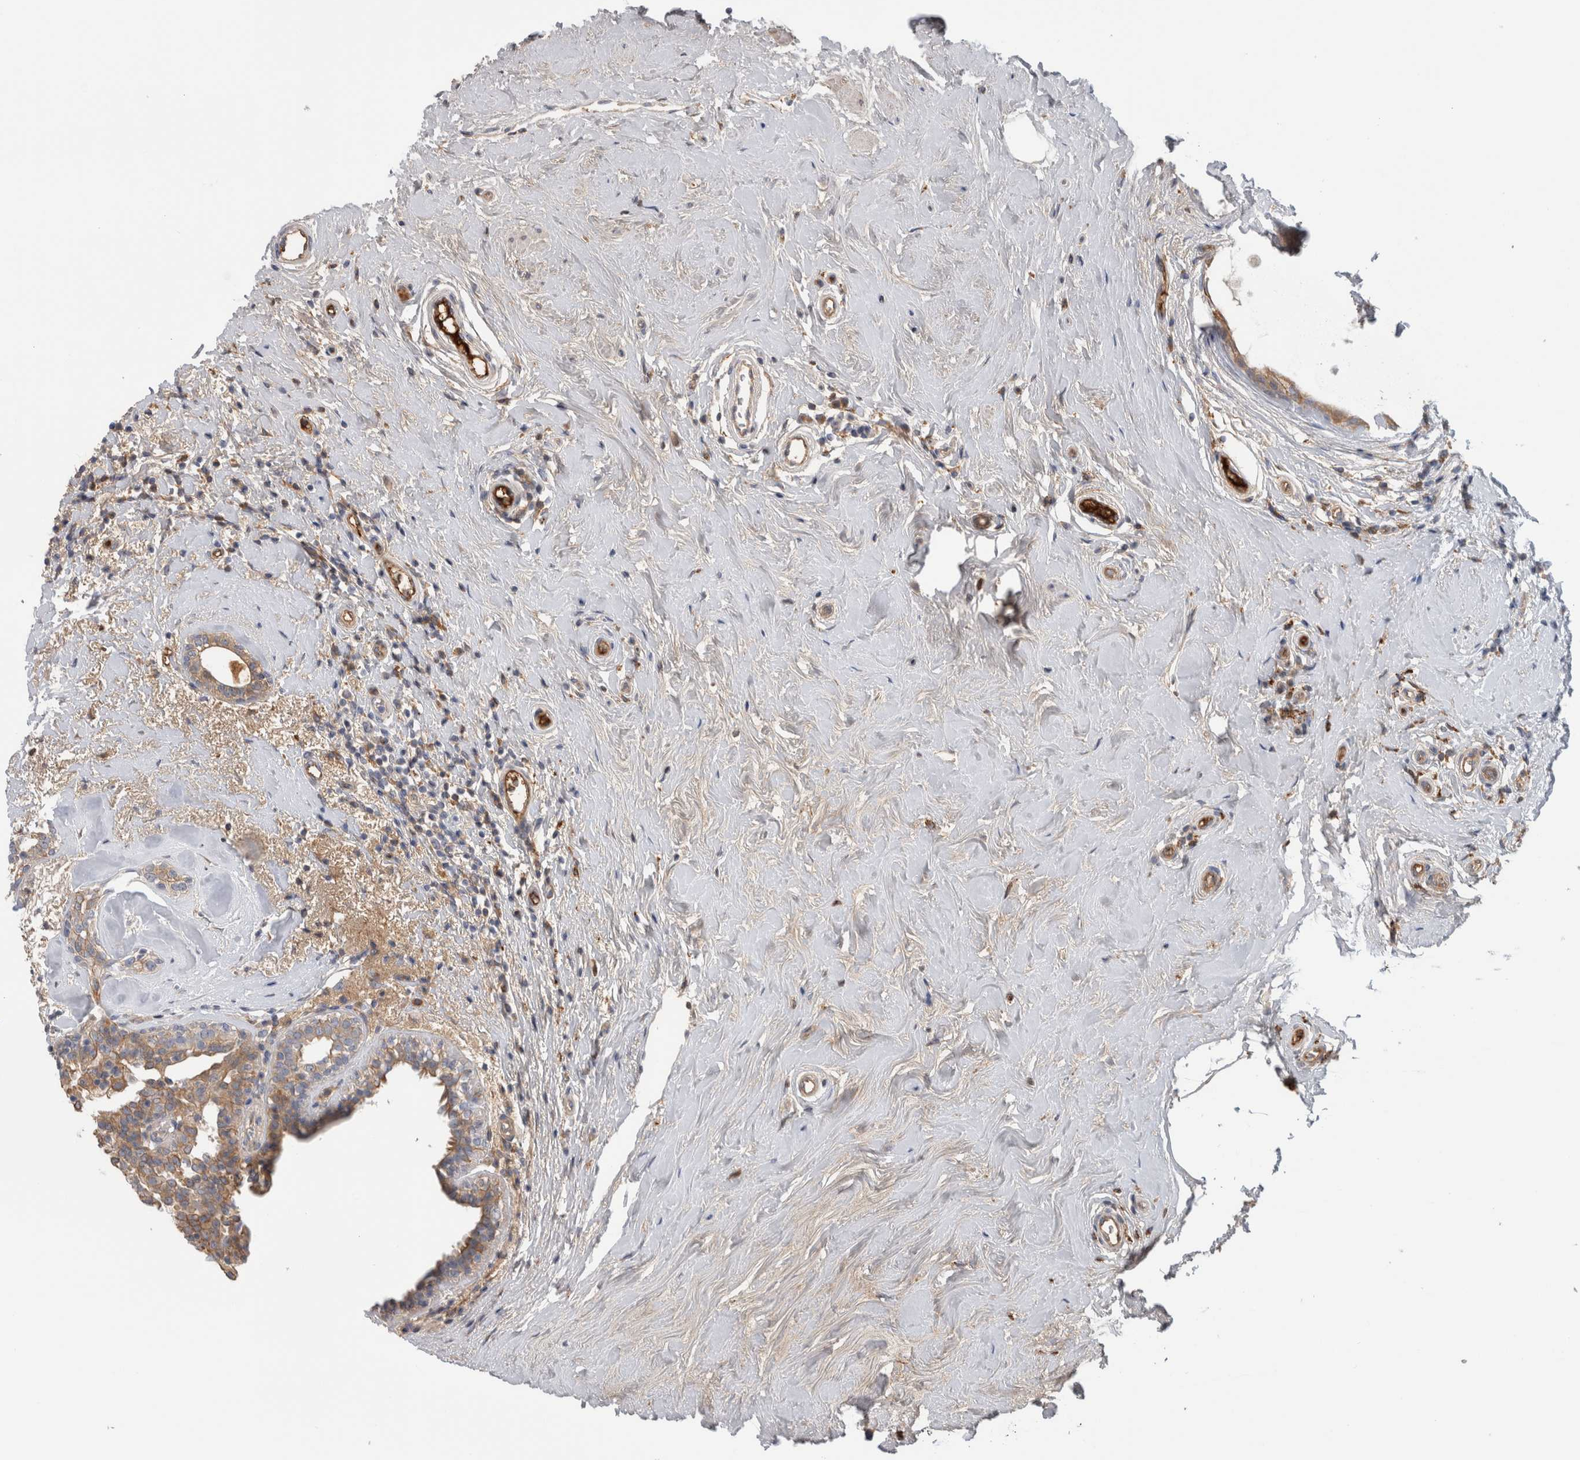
{"staining": {"intensity": "weak", "quantity": ">75%", "location": "cytoplasmic/membranous"}, "tissue": "breast cancer", "cell_type": "Tumor cells", "image_type": "cancer", "snomed": [{"axis": "morphology", "description": "Duct carcinoma"}, {"axis": "topography", "description": "Breast"}], "caption": "Brown immunohistochemical staining in breast cancer (invasive ductal carcinoma) displays weak cytoplasmic/membranous expression in about >75% of tumor cells.", "gene": "TBCE", "patient": {"sex": "female", "age": 55}}